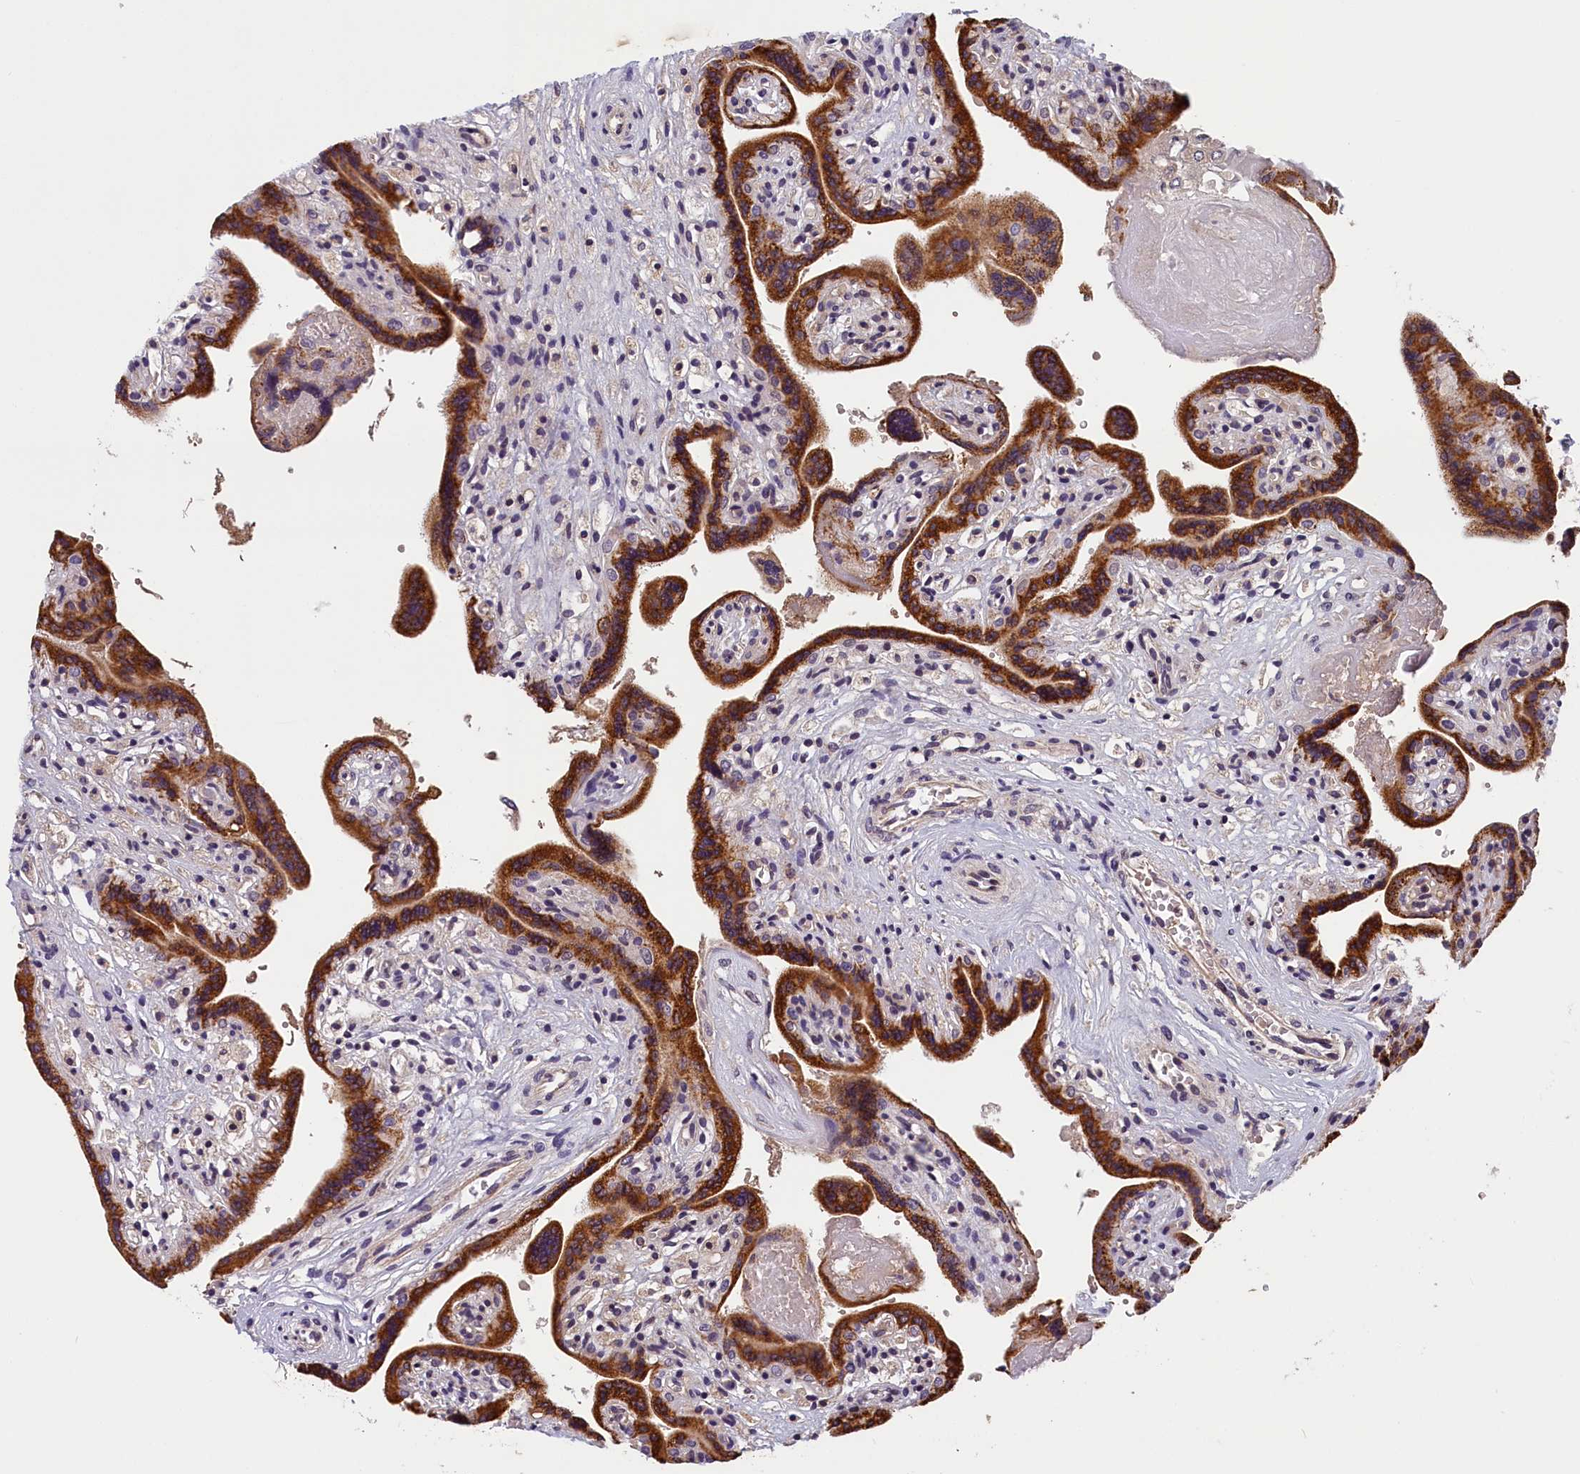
{"staining": {"intensity": "strong", "quantity": ">75%", "location": "cytoplasmic/membranous"}, "tissue": "placenta", "cell_type": "Trophoblastic cells", "image_type": "normal", "snomed": [{"axis": "morphology", "description": "Normal tissue, NOS"}, {"axis": "topography", "description": "Placenta"}], "caption": "DAB immunohistochemical staining of normal placenta shows strong cytoplasmic/membranous protein expression in approximately >75% of trophoblastic cells. (DAB = brown stain, brightfield microscopy at high magnification).", "gene": "KCNK6", "patient": {"sex": "female", "age": 37}}